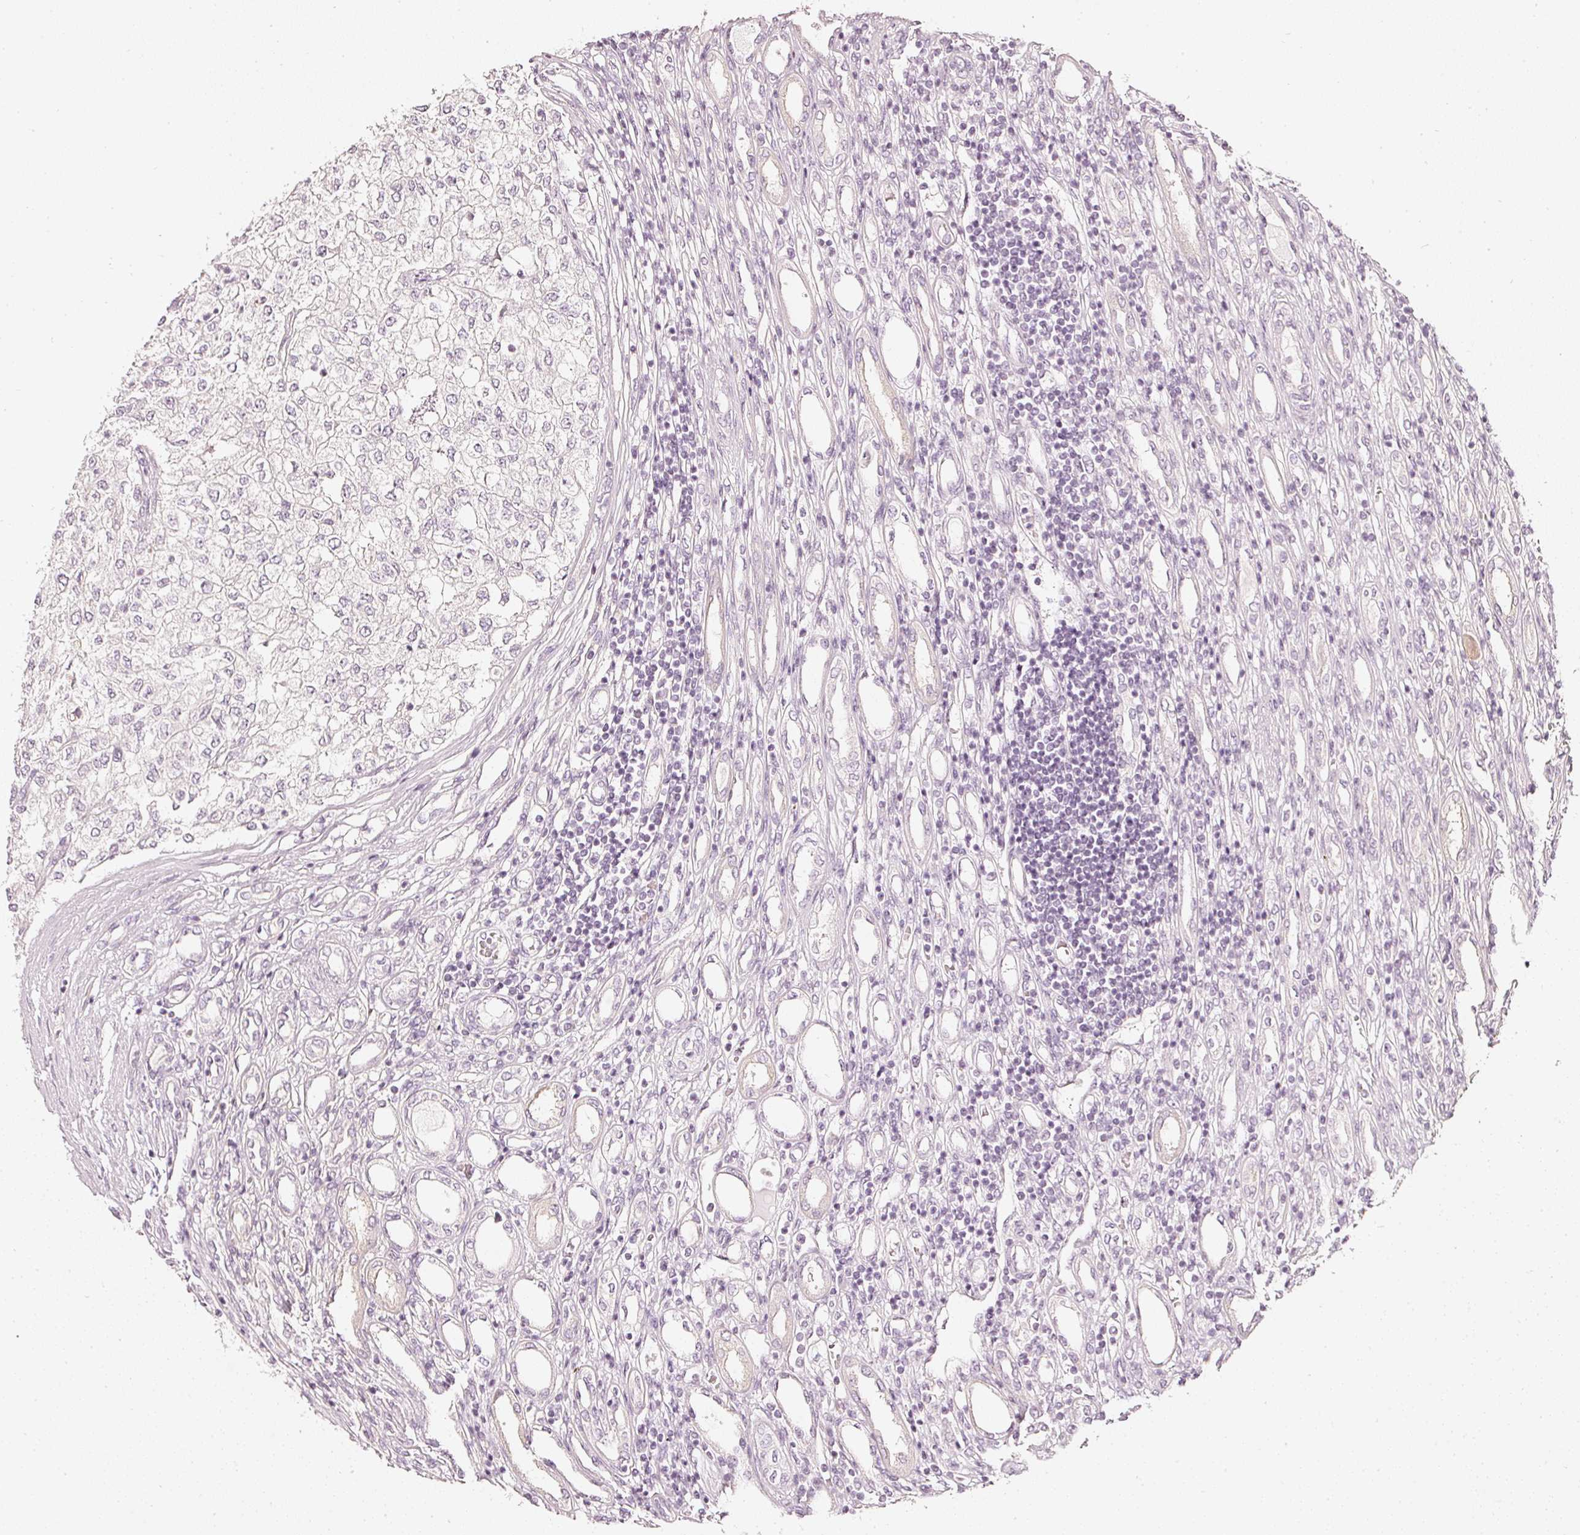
{"staining": {"intensity": "negative", "quantity": "none", "location": "none"}, "tissue": "renal cancer", "cell_type": "Tumor cells", "image_type": "cancer", "snomed": [{"axis": "morphology", "description": "Adenocarcinoma, NOS"}, {"axis": "topography", "description": "Kidney"}], "caption": "DAB immunohistochemical staining of human renal cancer exhibits no significant expression in tumor cells.", "gene": "CNP", "patient": {"sex": "female", "age": 54}}